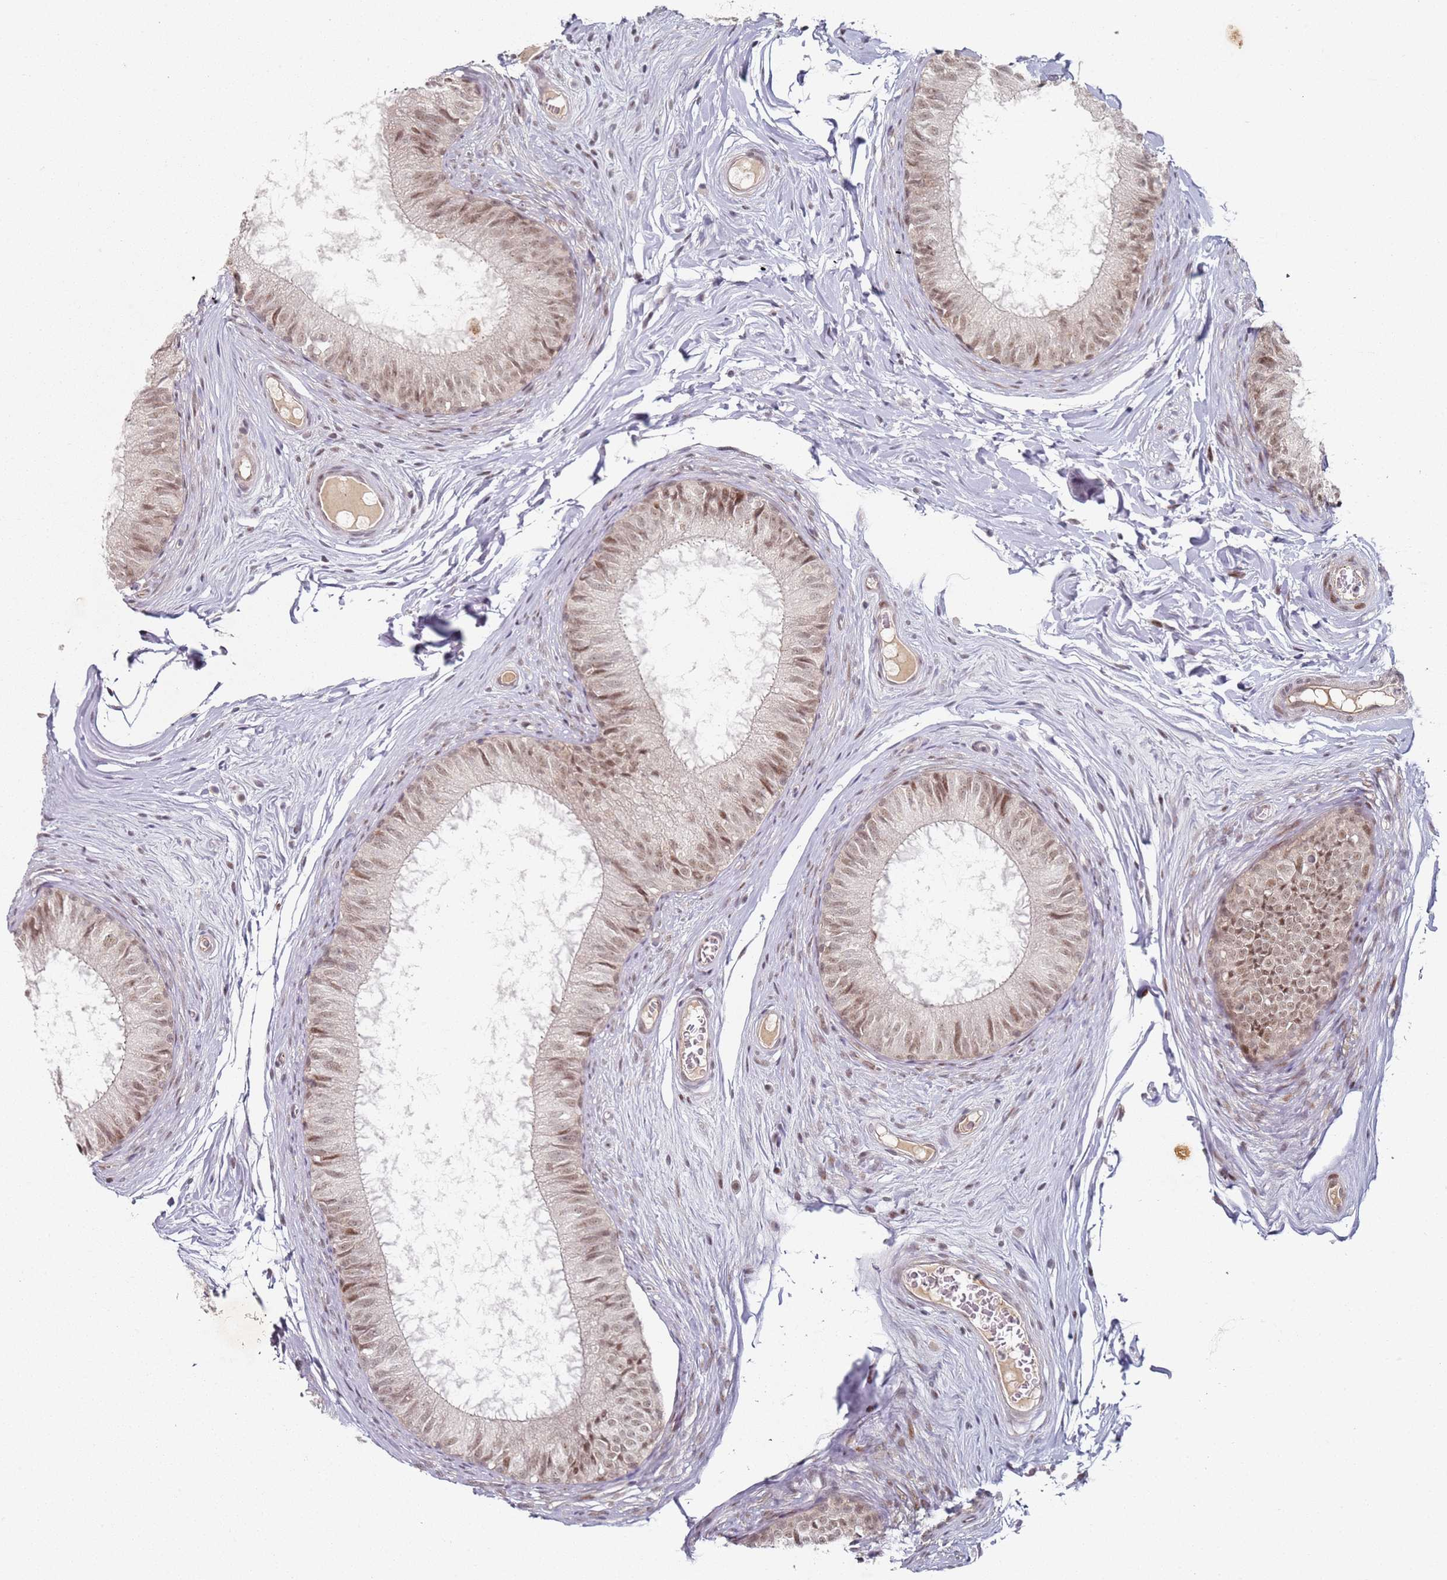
{"staining": {"intensity": "moderate", "quantity": ">75%", "location": "nuclear"}, "tissue": "epididymis", "cell_type": "Glandular cells", "image_type": "normal", "snomed": [{"axis": "morphology", "description": "Normal tissue, NOS"}, {"axis": "topography", "description": "Epididymis"}], "caption": "Immunohistochemistry histopathology image of normal epididymis: human epididymis stained using immunohistochemistry (IHC) reveals medium levels of moderate protein expression localized specifically in the nuclear of glandular cells, appearing as a nuclear brown color.", "gene": "ATF6B", "patient": {"sex": "male", "age": 25}}